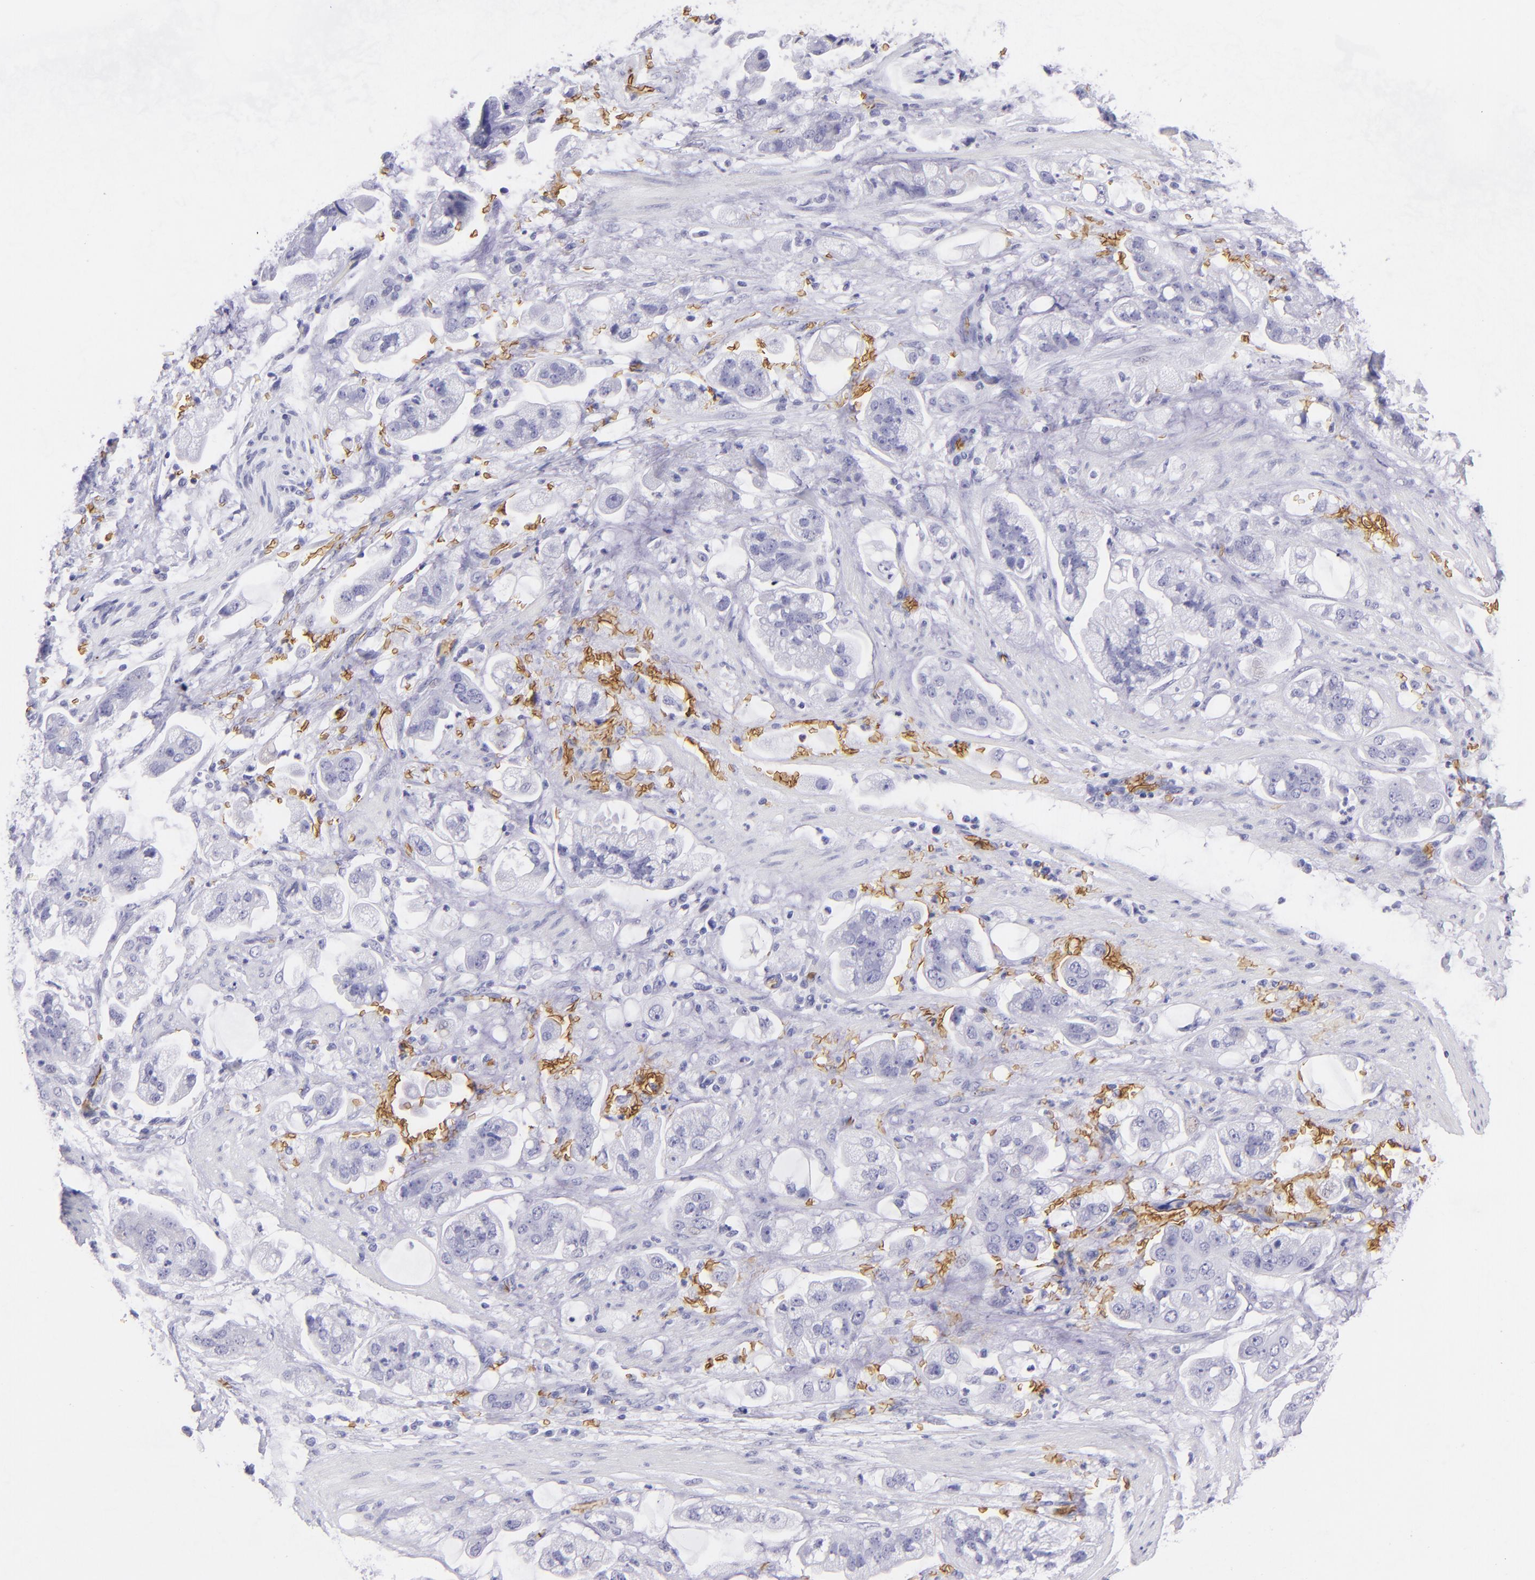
{"staining": {"intensity": "negative", "quantity": "none", "location": "none"}, "tissue": "stomach cancer", "cell_type": "Tumor cells", "image_type": "cancer", "snomed": [{"axis": "morphology", "description": "Adenocarcinoma, NOS"}, {"axis": "topography", "description": "Stomach"}], "caption": "Tumor cells are negative for brown protein staining in stomach cancer (adenocarcinoma).", "gene": "GYPA", "patient": {"sex": "male", "age": 62}}